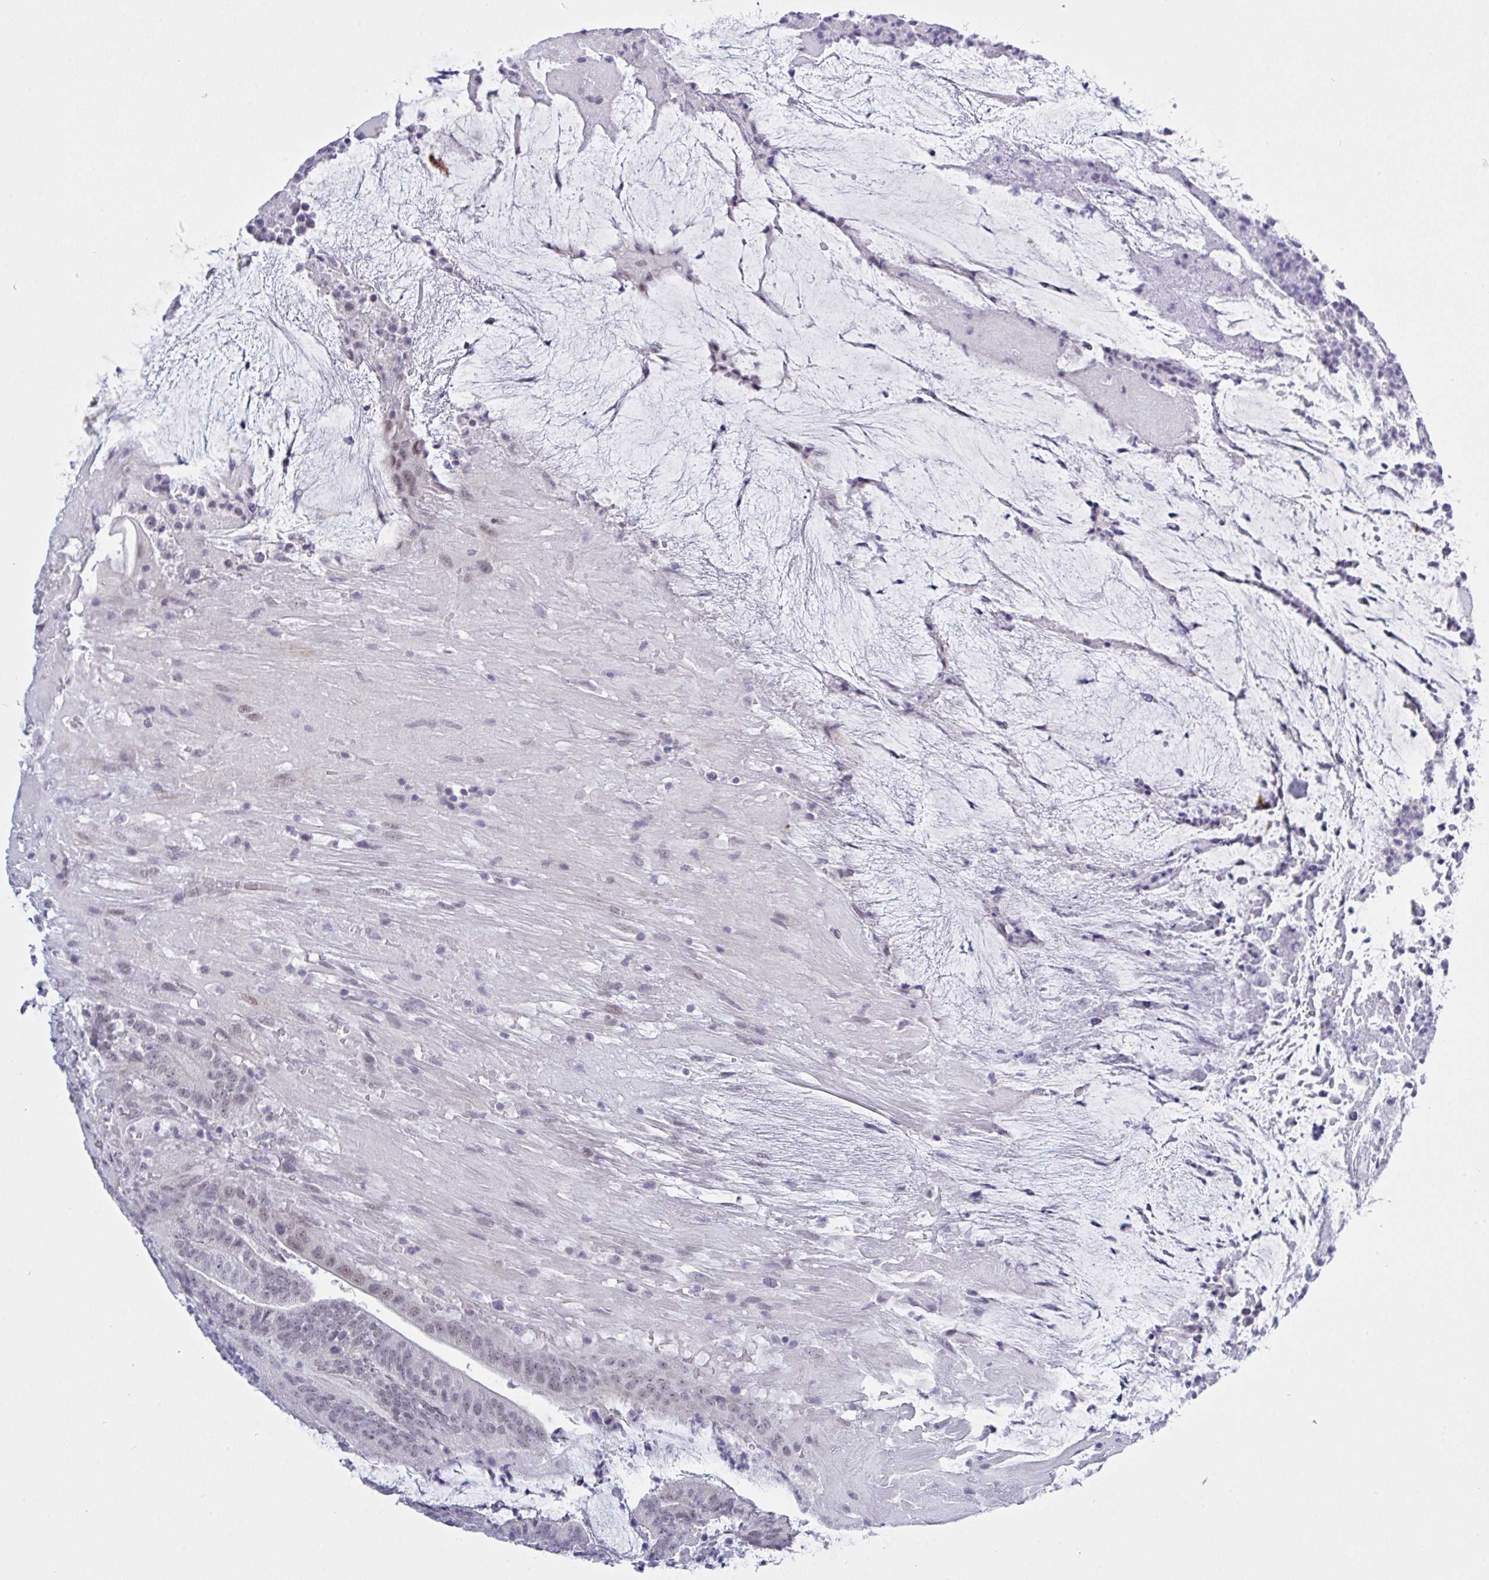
{"staining": {"intensity": "negative", "quantity": "none", "location": "none"}, "tissue": "colorectal cancer", "cell_type": "Tumor cells", "image_type": "cancer", "snomed": [{"axis": "morphology", "description": "Adenocarcinoma, NOS"}, {"axis": "topography", "description": "Colon"}], "caption": "There is no significant expression in tumor cells of colorectal cancer (adenocarcinoma). (DAB immunohistochemistry, high magnification).", "gene": "FBXL22", "patient": {"sex": "female", "age": 43}}